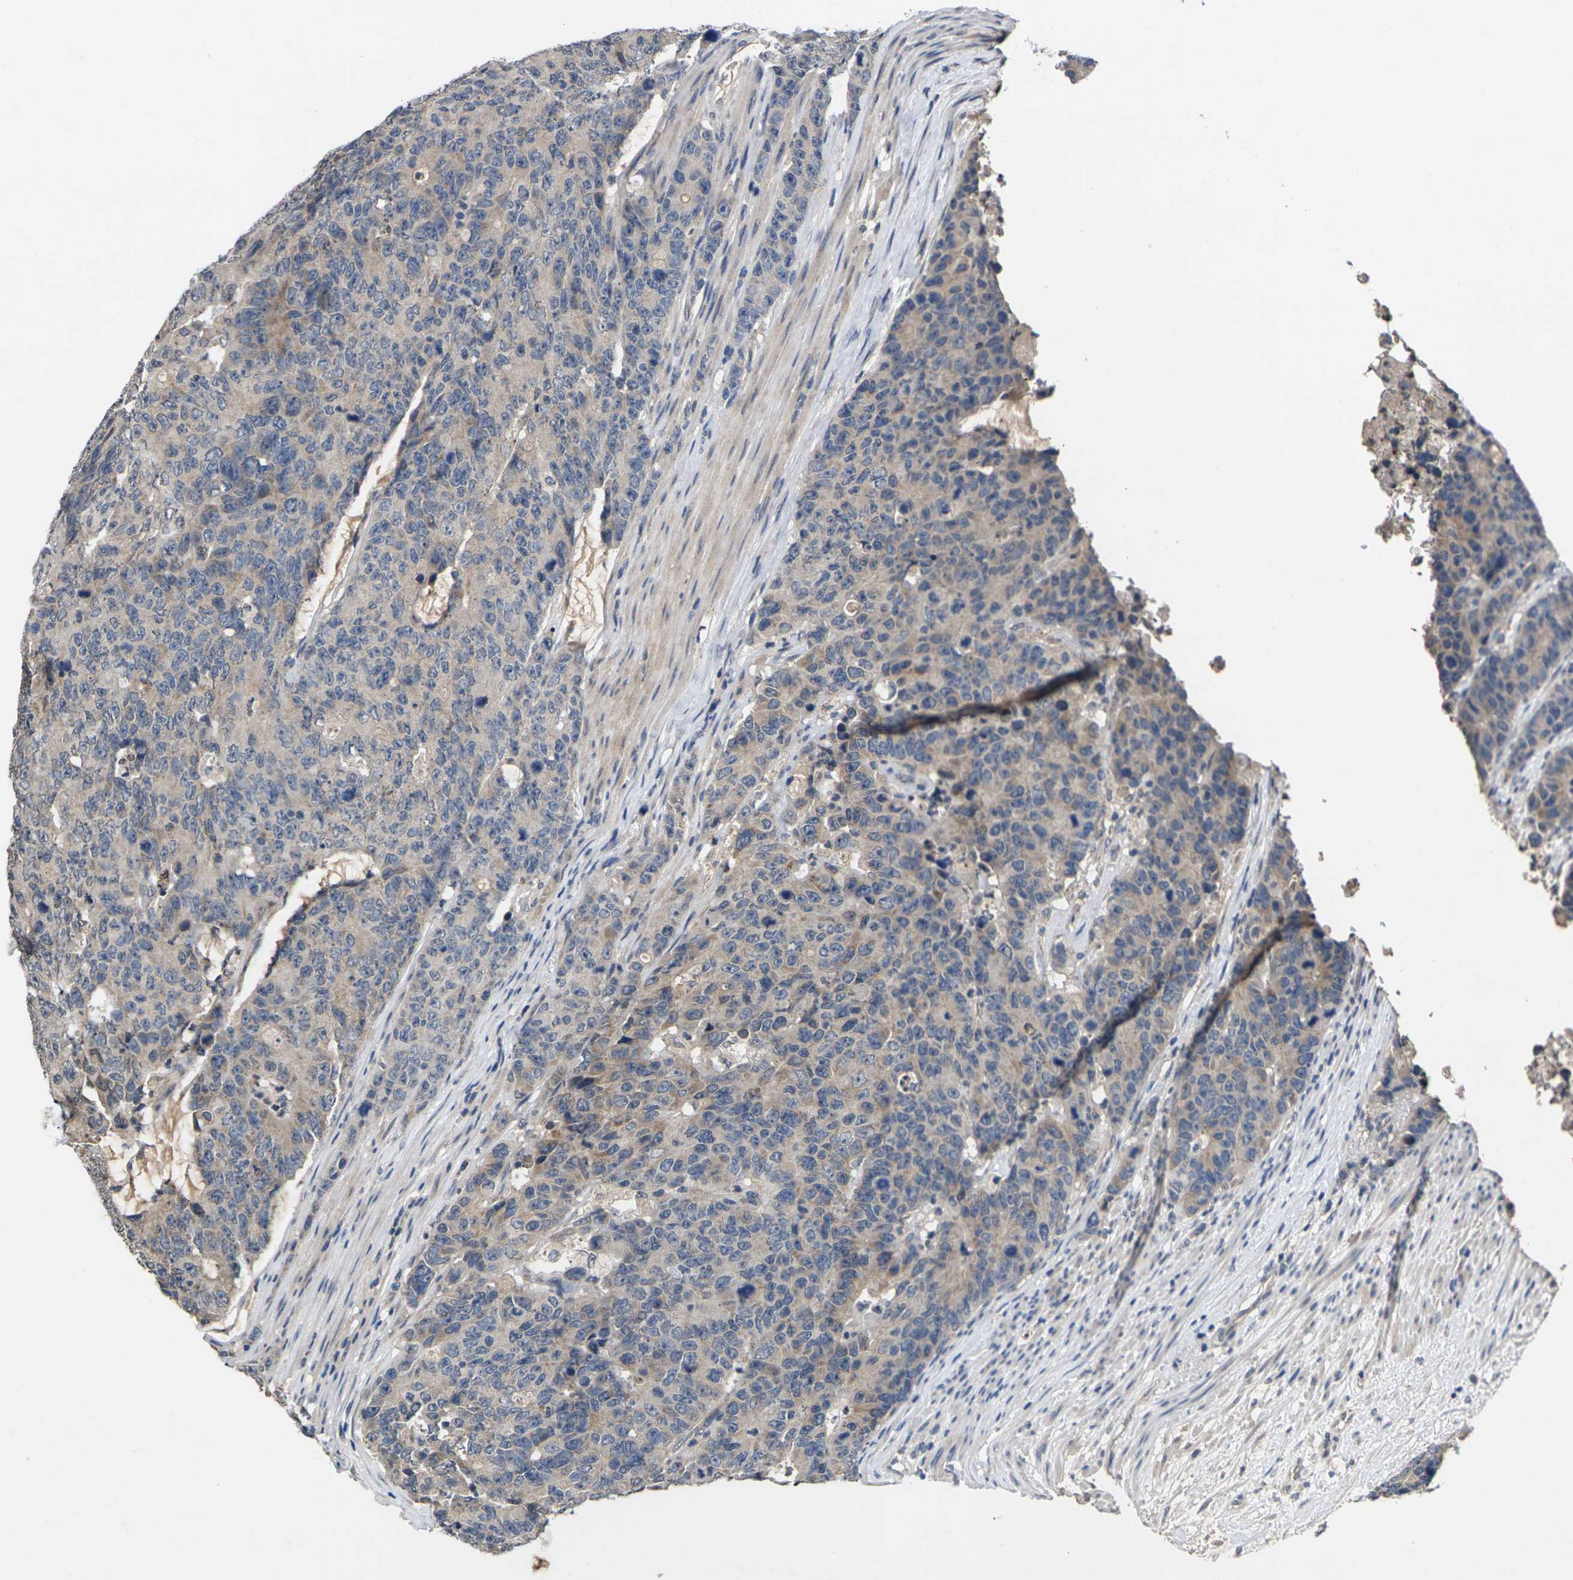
{"staining": {"intensity": "weak", "quantity": ">75%", "location": "cytoplasmic/membranous"}, "tissue": "colorectal cancer", "cell_type": "Tumor cells", "image_type": "cancer", "snomed": [{"axis": "morphology", "description": "Adenocarcinoma, NOS"}, {"axis": "topography", "description": "Colon"}], "caption": "Immunohistochemical staining of human colorectal cancer (adenocarcinoma) reveals low levels of weak cytoplasmic/membranous protein positivity in about >75% of tumor cells.", "gene": "SLC2A2", "patient": {"sex": "female", "age": 86}}